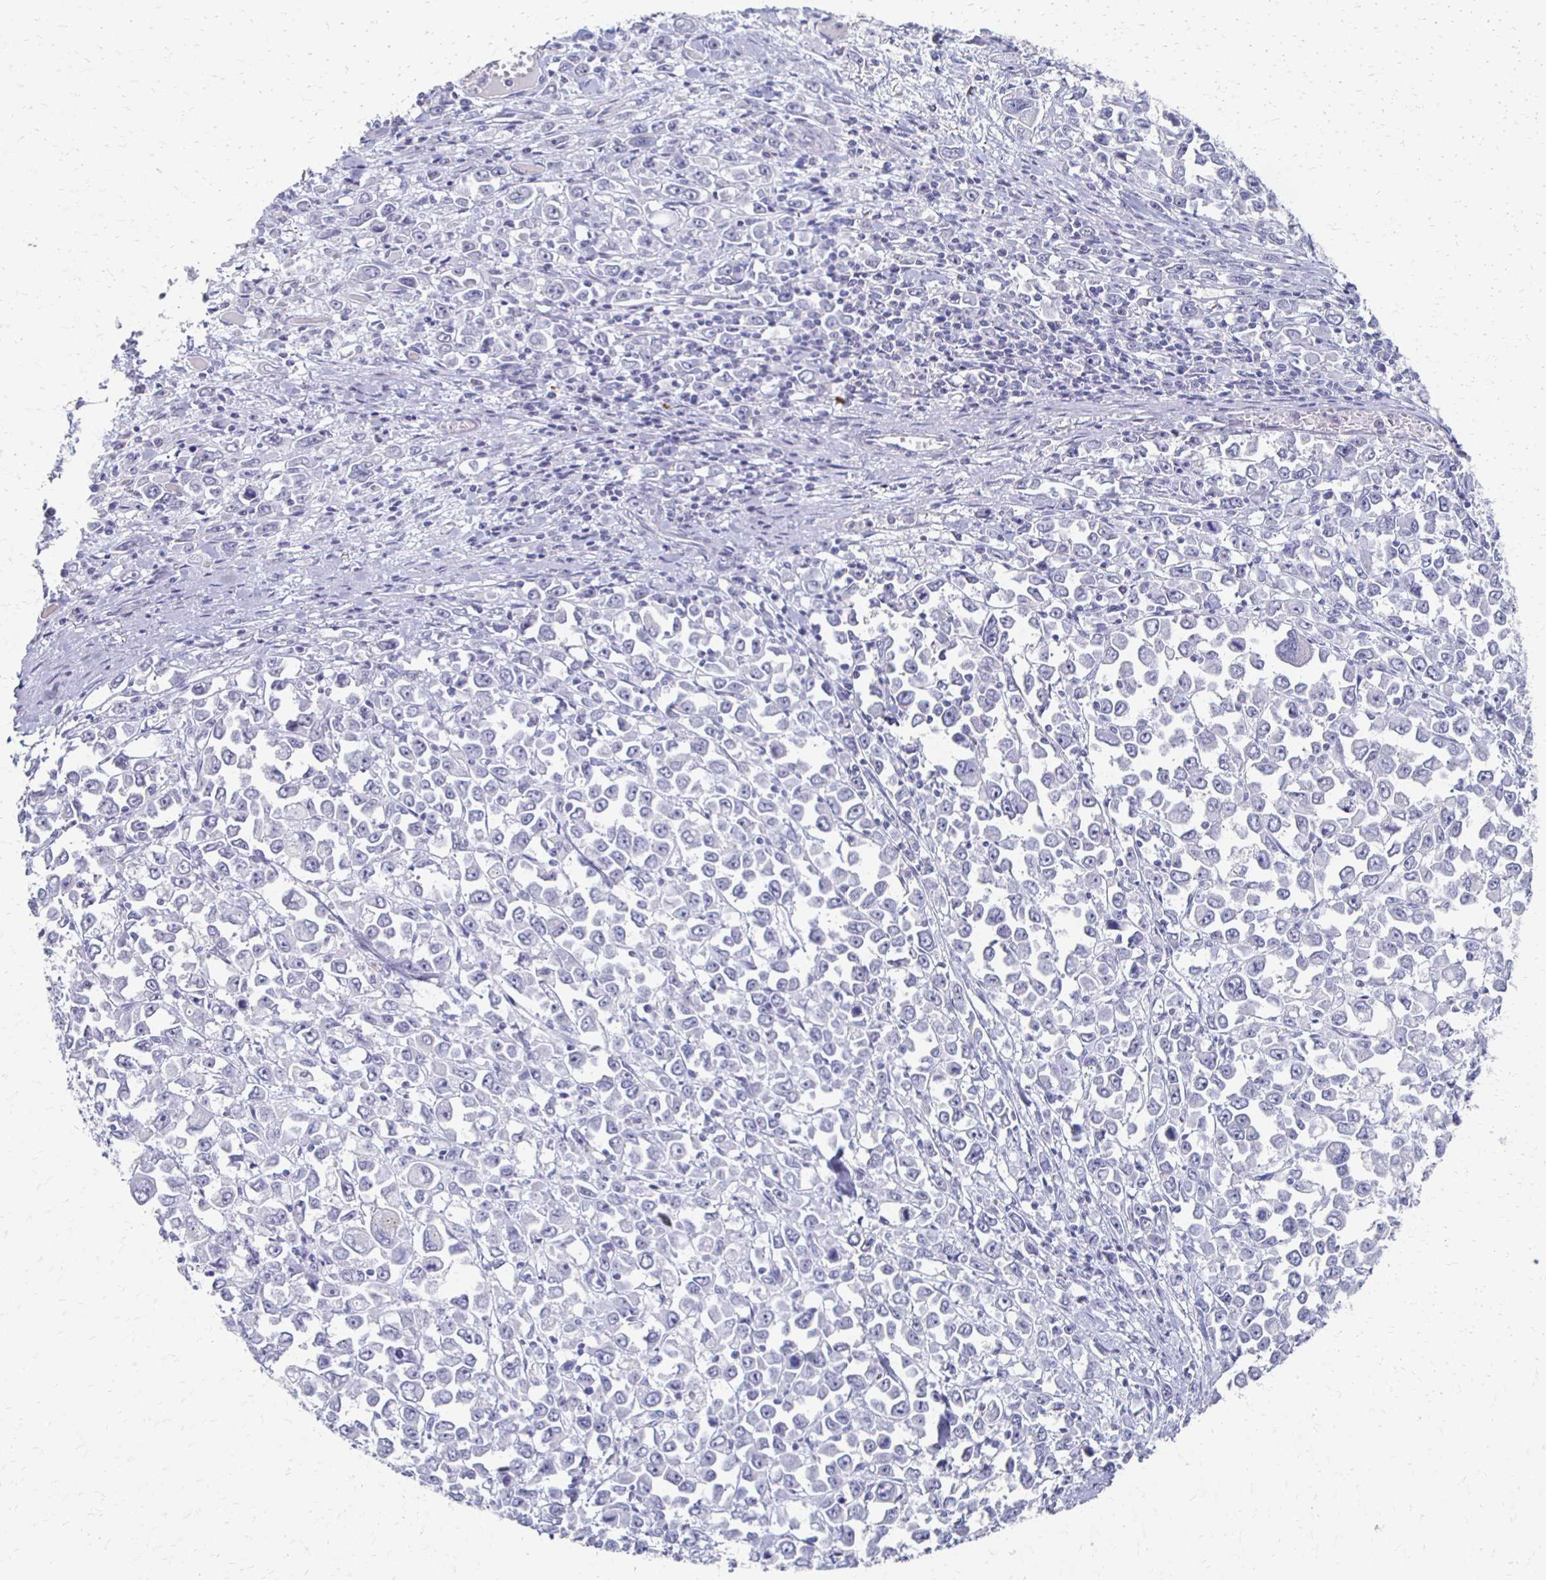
{"staining": {"intensity": "negative", "quantity": "none", "location": "none"}, "tissue": "stomach cancer", "cell_type": "Tumor cells", "image_type": "cancer", "snomed": [{"axis": "morphology", "description": "Adenocarcinoma, NOS"}, {"axis": "topography", "description": "Stomach, upper"}], "caption": "A photomicrograph of human stomach cancer is negative for staining in tumor cells. (DAB immunohistochemistry, high magnification).", "gene": "CXCR2", "patient": {"sex": "male", "age": 70}}